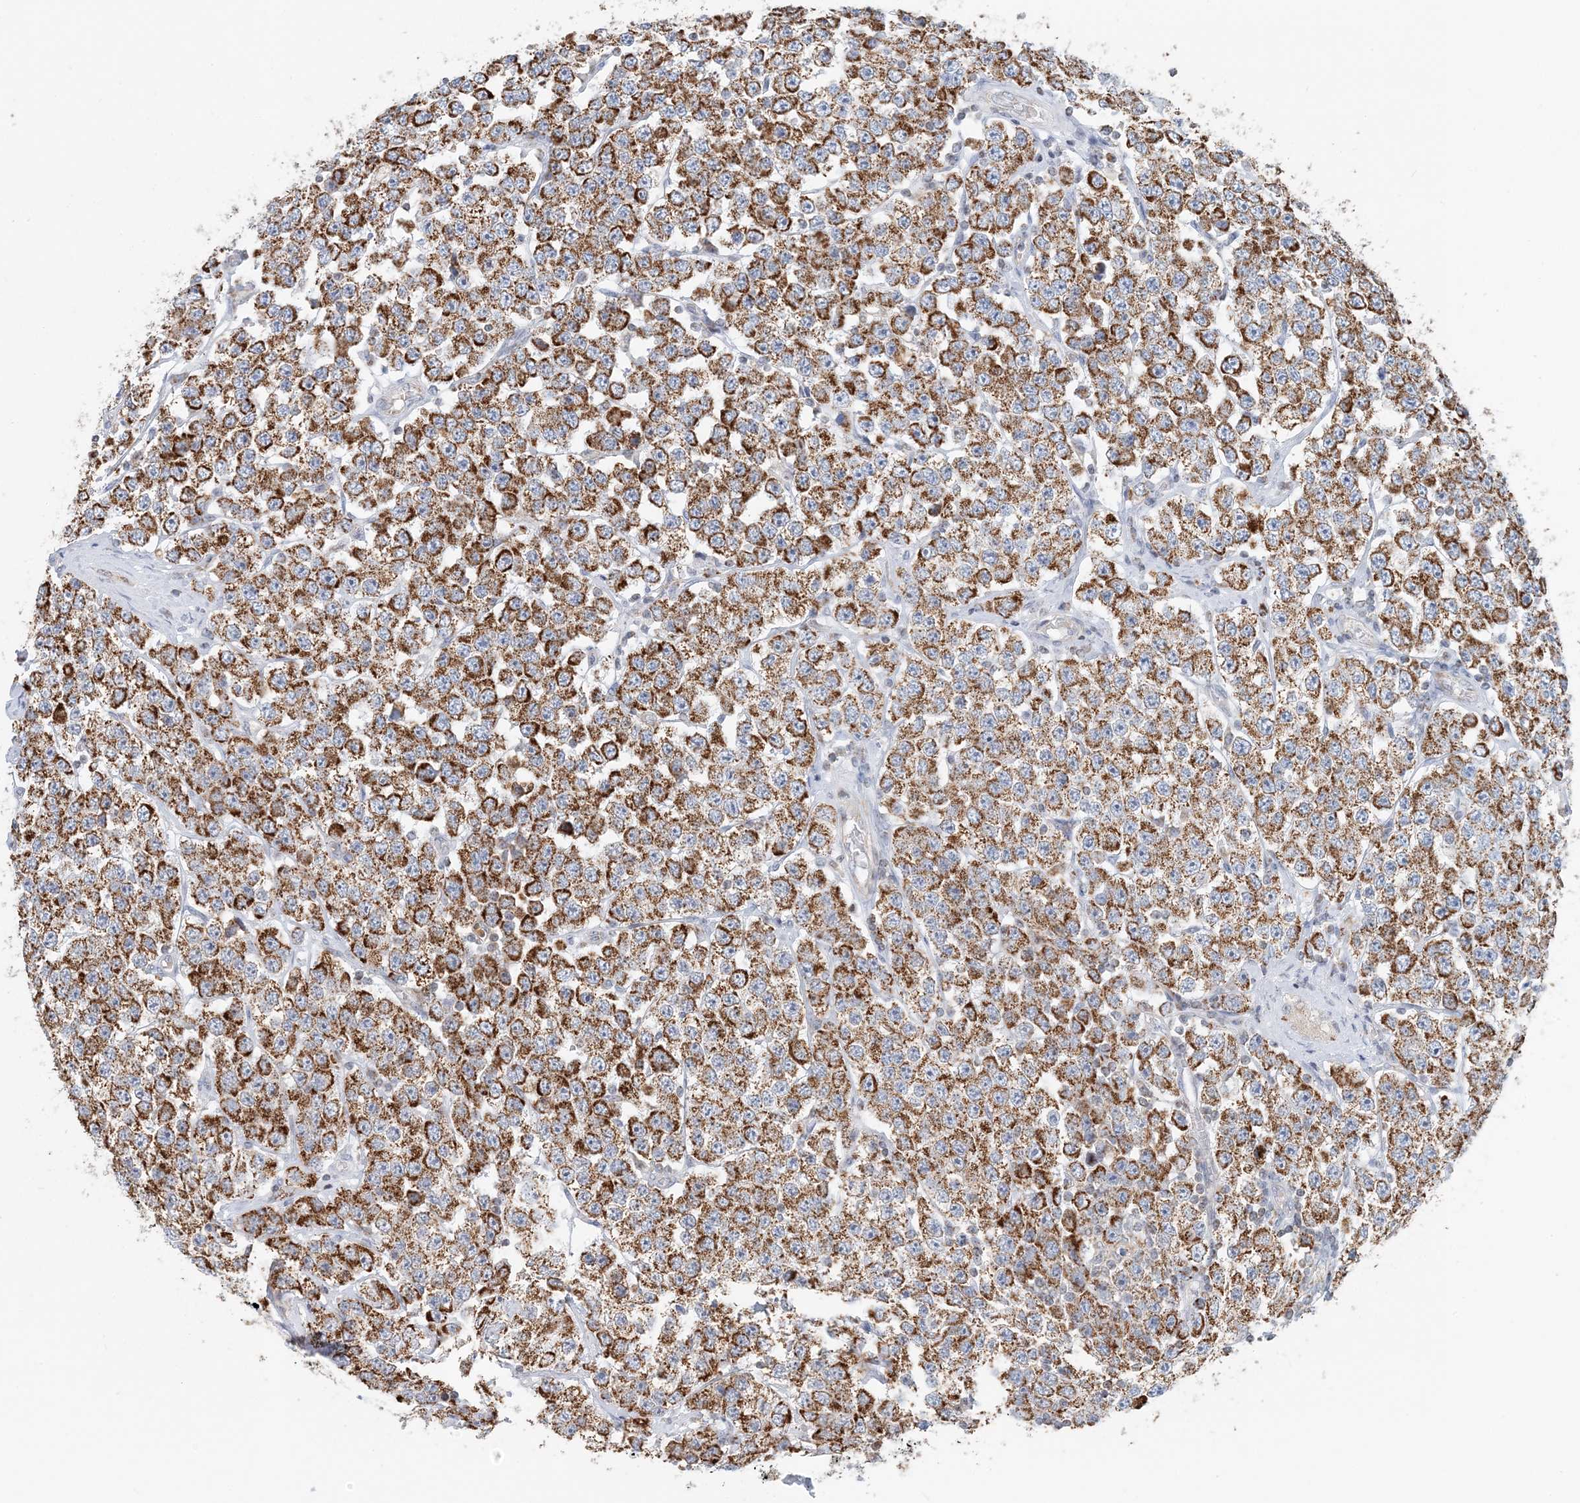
{"staining": {"intensity": "strong", "quantity": "25%-75%", "location": "cytoplasmic/membranous"}, "tissue": "testis cancer", "cell_type": "Tumor cells", "image_type": "cancer", "snomed": [{"axis": "morphology", "description": "Seminoma, NOS"}, {"axis": "topography", "description": "Testis"}], "caption": "Testis cancer (seminoma) stained for a protein demonstrates strong cytoplasmic/membranous positivity in tumor cells.", "gene": "BDH1", "patient": {"sex": "male", "age": 28}}